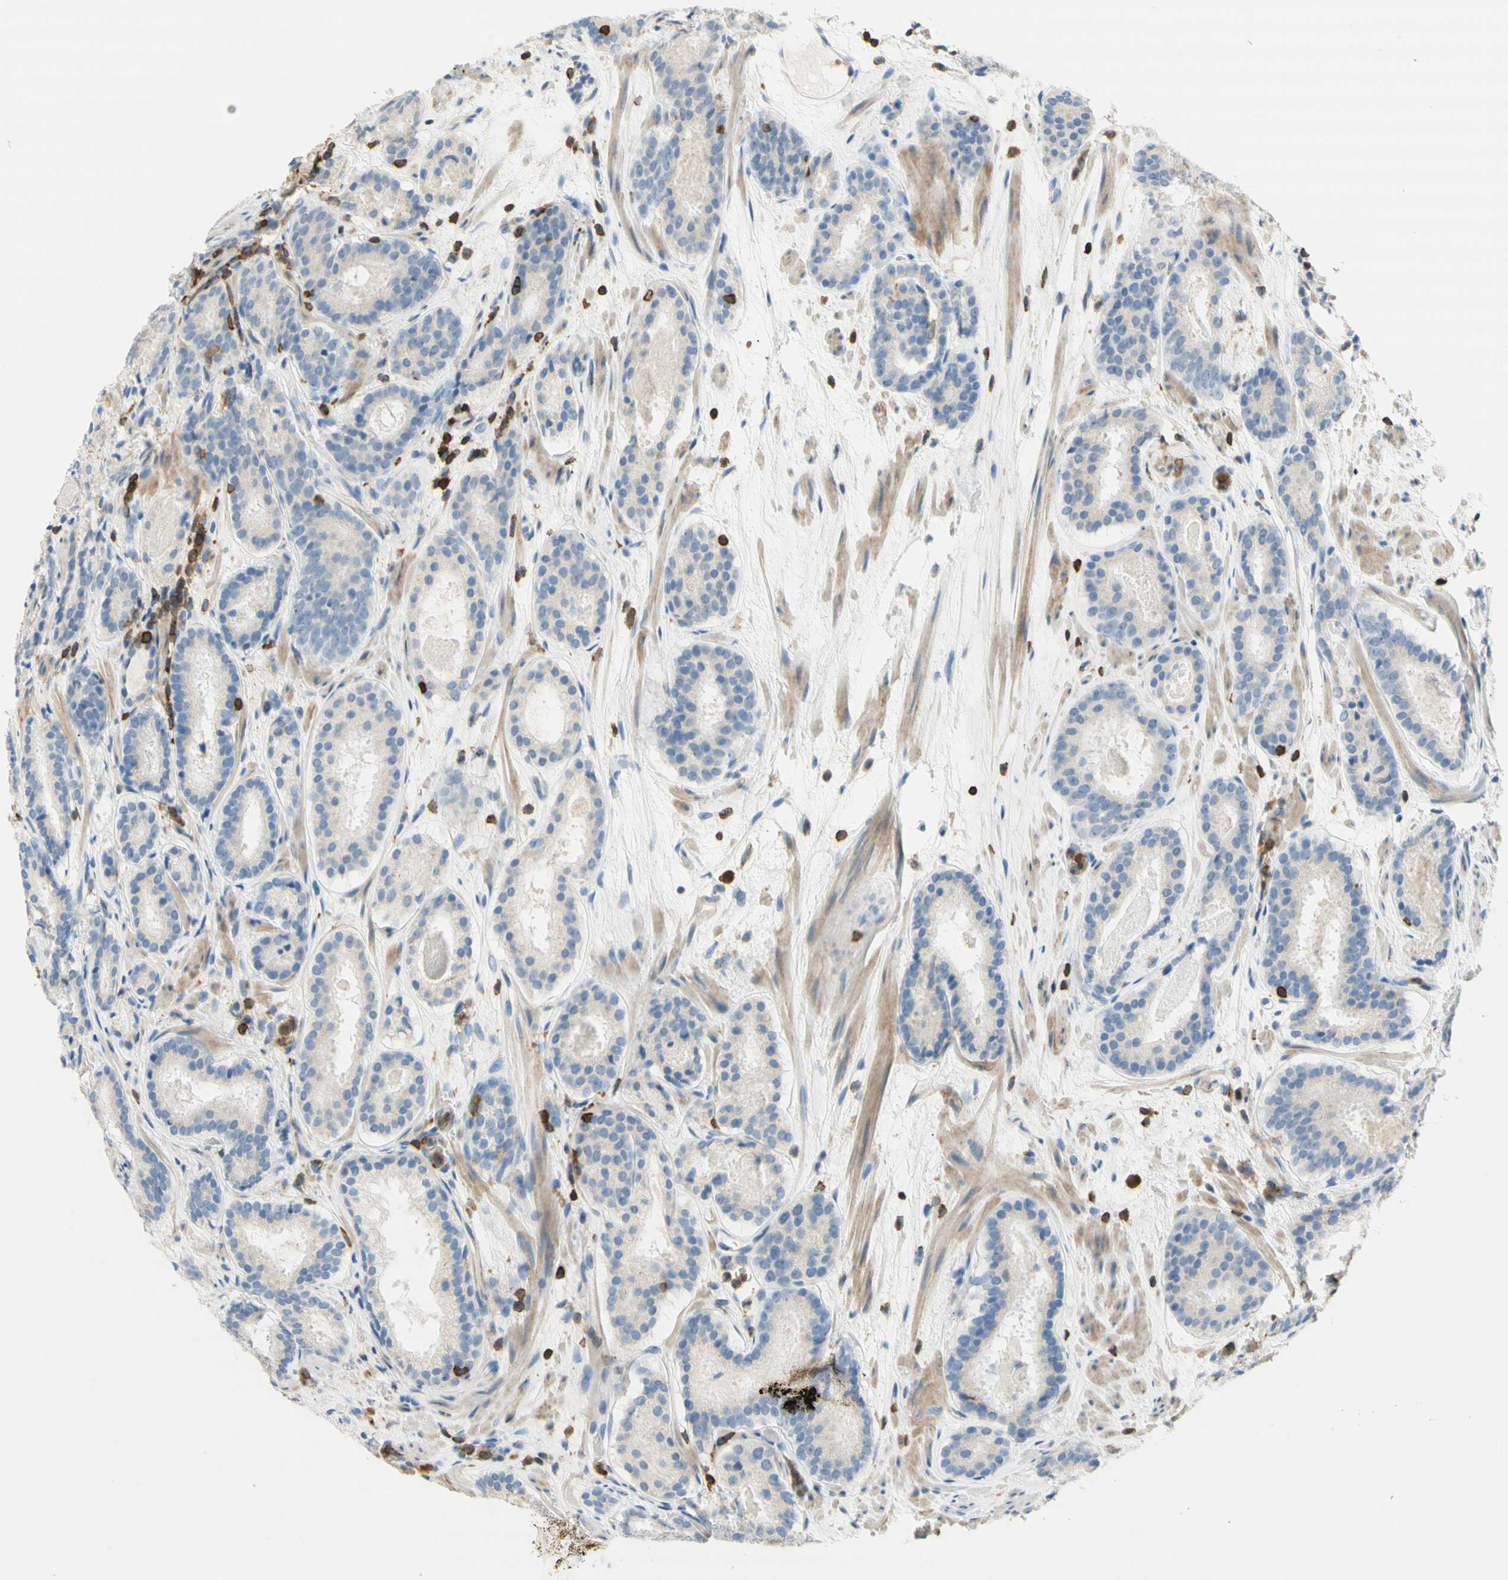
{"staining": {"intensity": "negative", "quantity": "none", "location": "none"}, "tissue": "prostate cancer", "cell_type": "Tumor cells", "image_type": "cancer", "snomed": [{"axis": "morphology", "description": "Adenocarcinoma, Low grade"}, {"axis": "topography", "description": "Prostate"}], "caption": "Image shows no protein staining in tumor cells of prostate cancer (adenocarcinoma (low-grade)) tissue.", "gene": "SPINK6", "patient": {"sex": "male", "age": 69}}